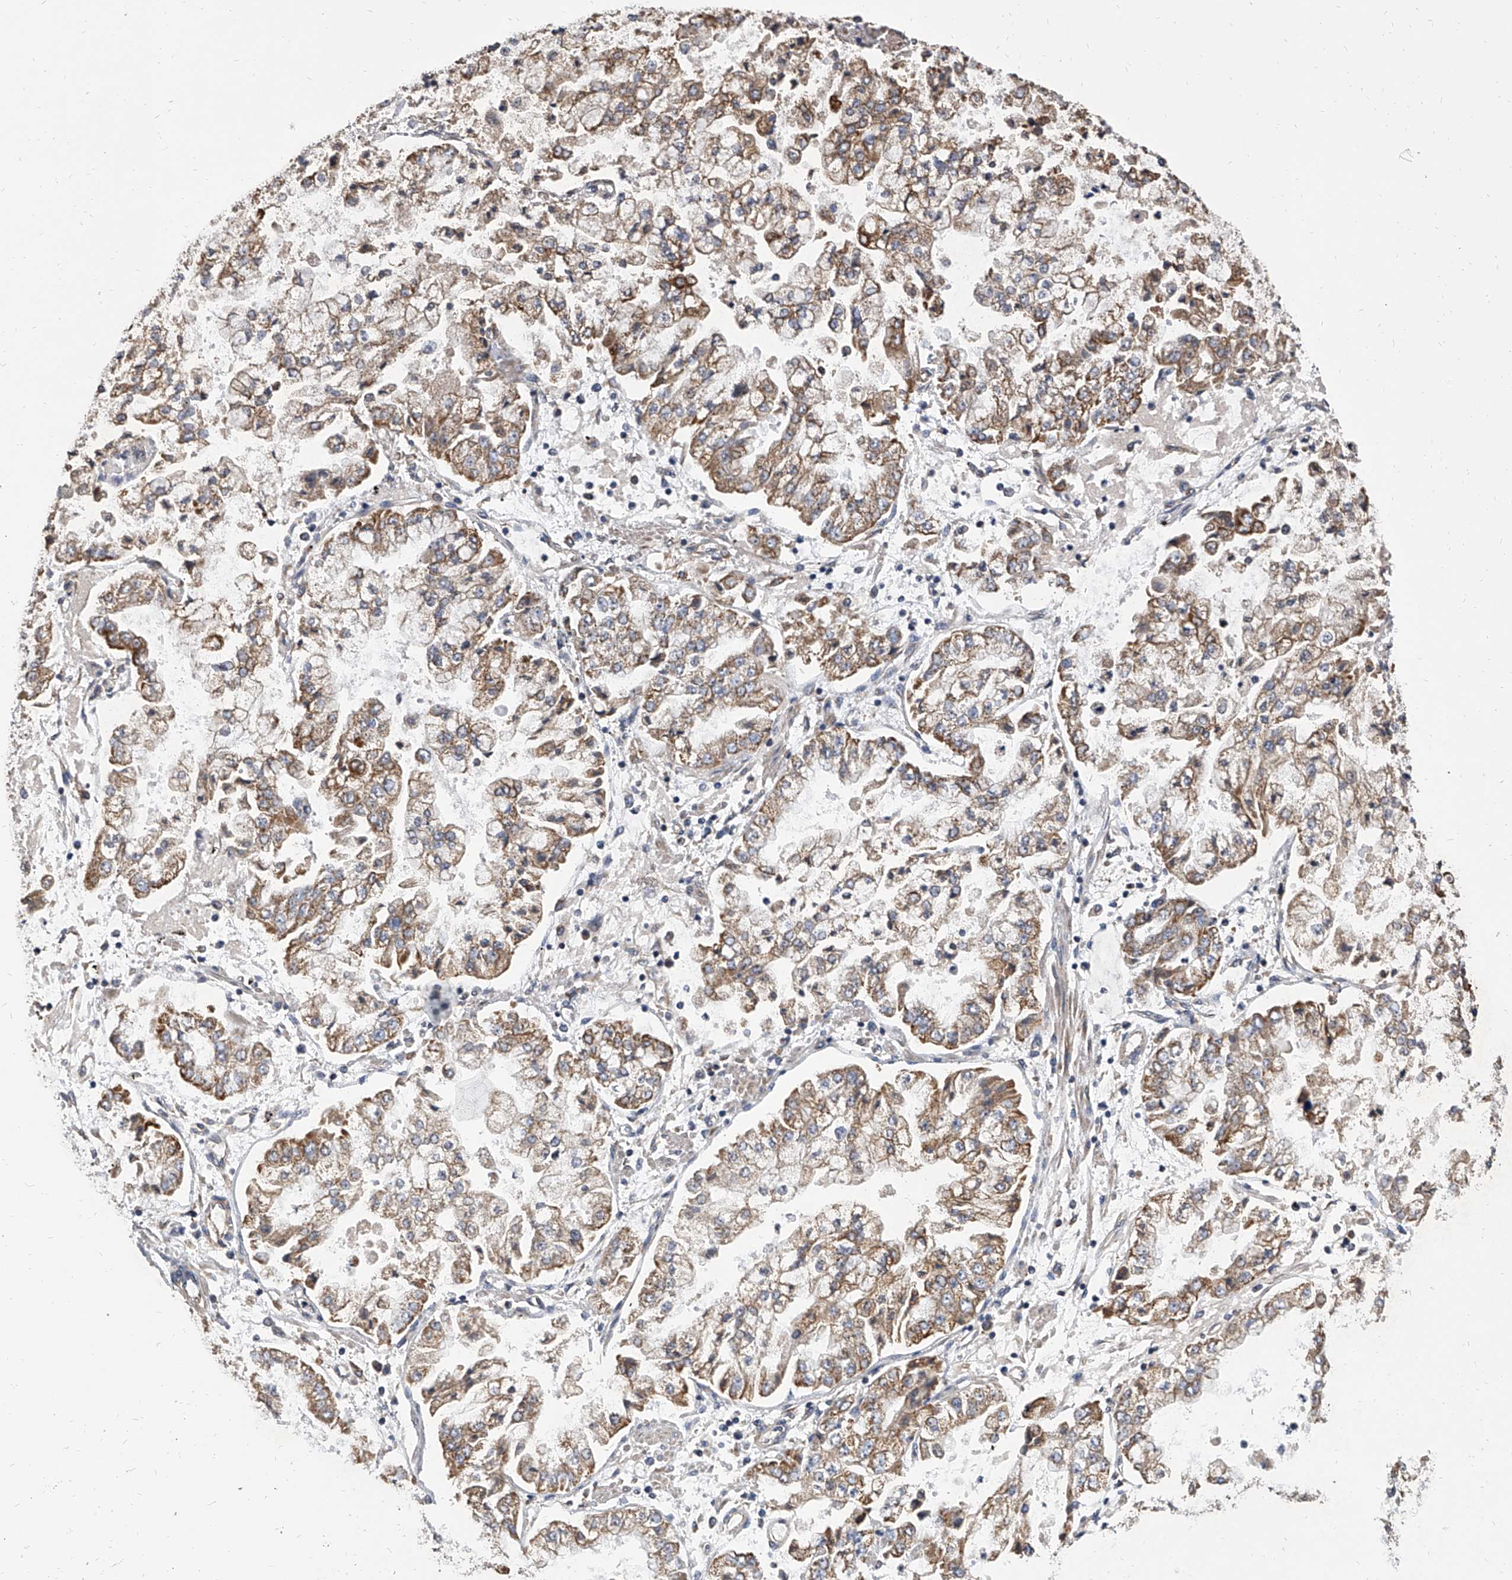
{"staining": {"intensity": "moderate", "quantity": ">75%", "location": "cytoplasmic/membranous"}, "tissue": "stomach cancer", "cell_type": "Tumor cells", "image_type": "cancer", "snomed": [{"axis": "morphology", "description": "Adenocarcinoma, NOS"}, {"axis": "topography", "description": "Stomach"}], "caption": "This histopathology image displays immunohistochemistry (IHC) staining of adenocarcinoma (stomach), with medium moderate cytoplasmic/membranous staining in approximately >75% of tumor cells.", "gene": "MRPL28", "patient": {"sex": "male", "age": 76}}